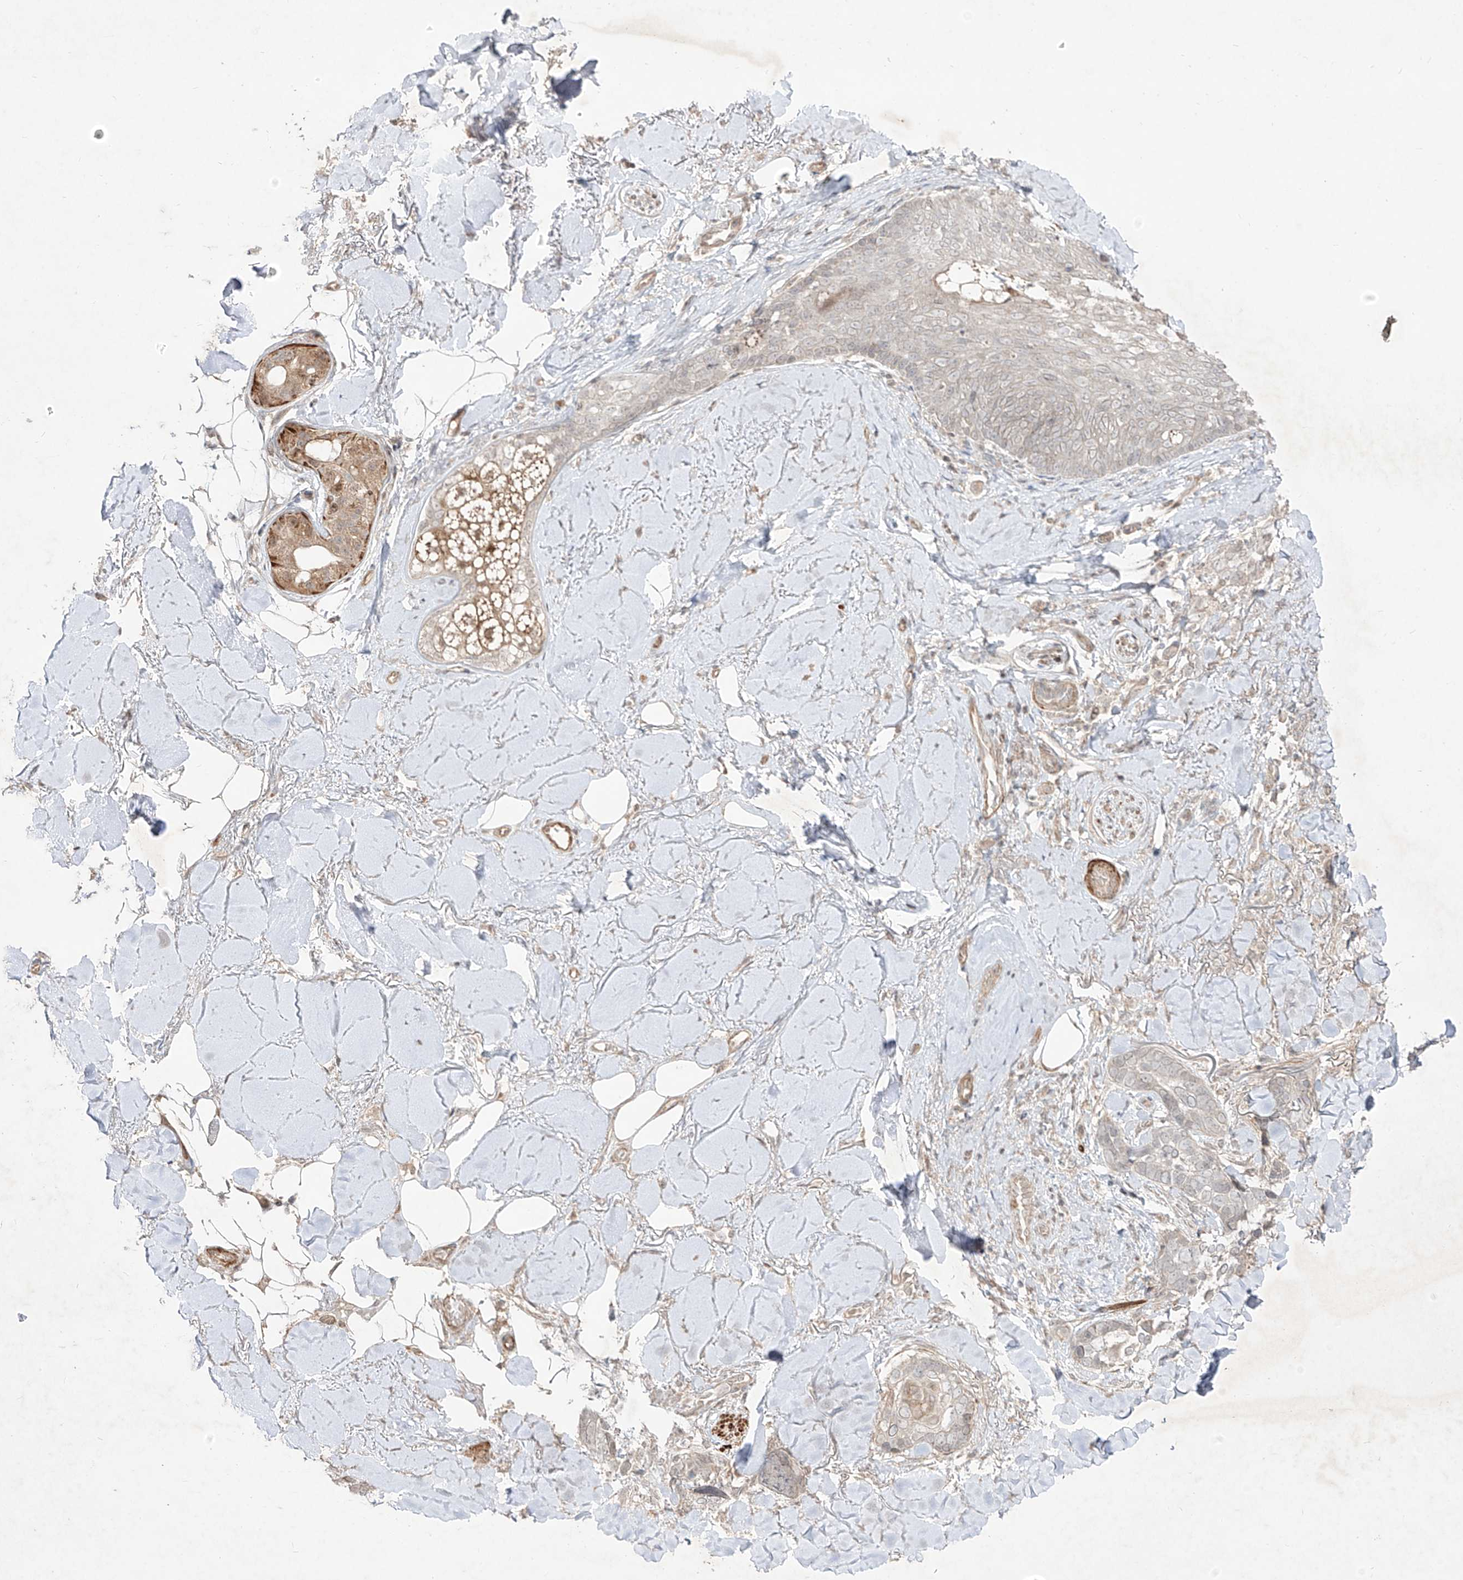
{"staining": {"intensity": "negative", "quantity": "none", "location": "none"}, "tissue": "skin cancer", "cell_type": "Tumor cells", "image_type": "cancer", "snomed": [{"axis": "morphology", "description": "Basal cell carcinoma"}, {"axis": "topography", "description": "Skin"}], "caption": "Histopathology image shows no significant protein positivity in tumor cells of basal cell carcinoma (skin). (DAB (3,3'-diaminobenzidine) immunohistochemistry (IHC) visualized using brightfield microscopy, high magnification).", "gene": "KDM1B", "patient": {"sex": "female", "age": 82}}